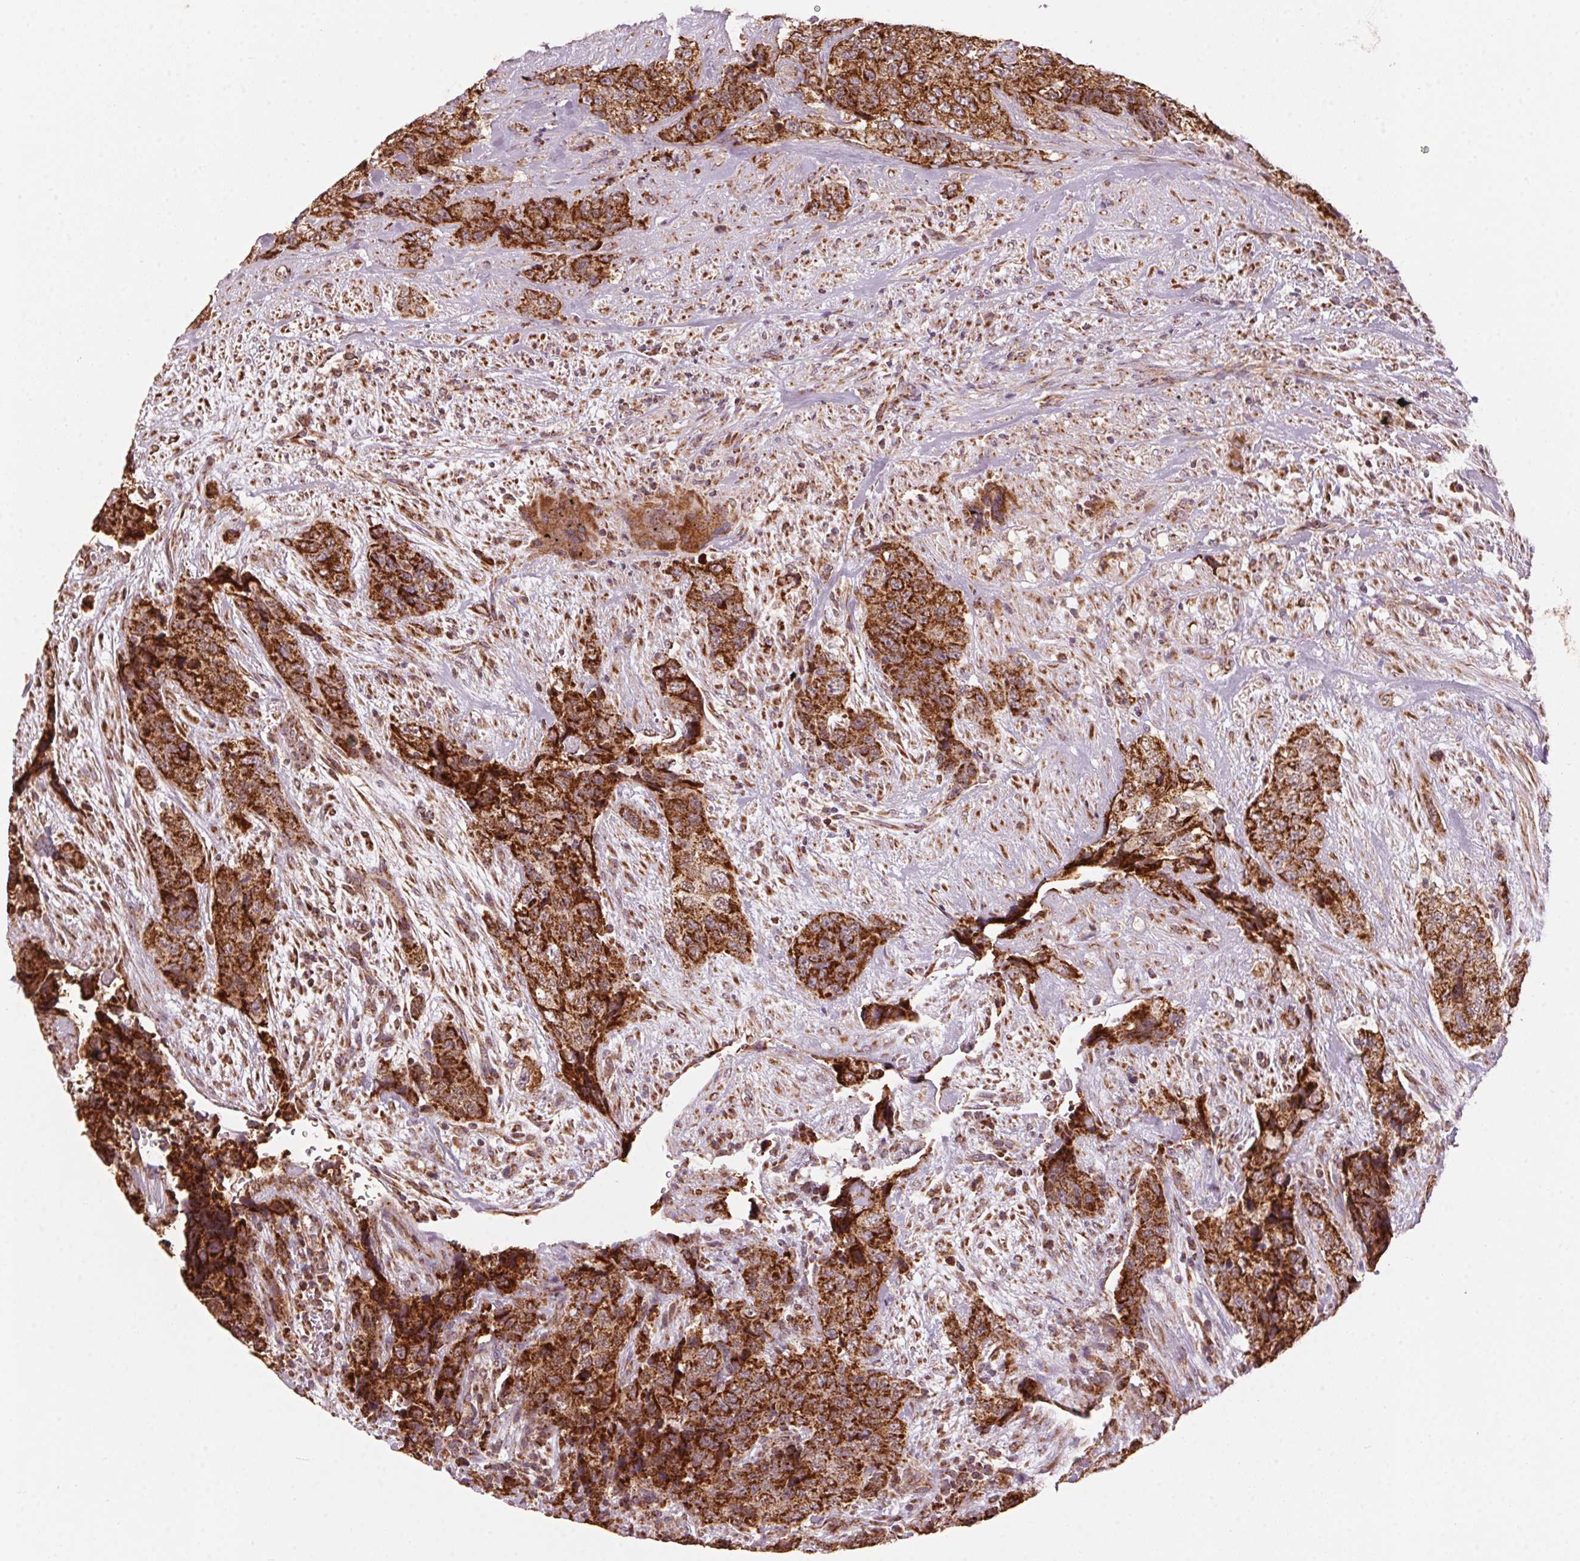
{"staining": {"intensity": "strong", "quantity": ">75%", "location": "cytoplasmic/membranous"}, "tissue": "urothelial cancer", "cell_type": "Tumor cells", "image_type": "cancer", "snomed": [{"axis": "morphology", "description": "Urothelial carcinoma, High grade"}, {"axis": "topography", "description": "Urinary bladder"}], "caption": "Immunohistochemical staining of high-grade urothelial carcinoma demonstrates high levels of strong cytoplasmic/membranous protein positivity in about >75% of tumor cells. Immunohistochemistry stains the protein of interest in brown and the nuclei are stained blue.", "gene": "TOMM70", "patient": {"sex": "female", "age": 78}}